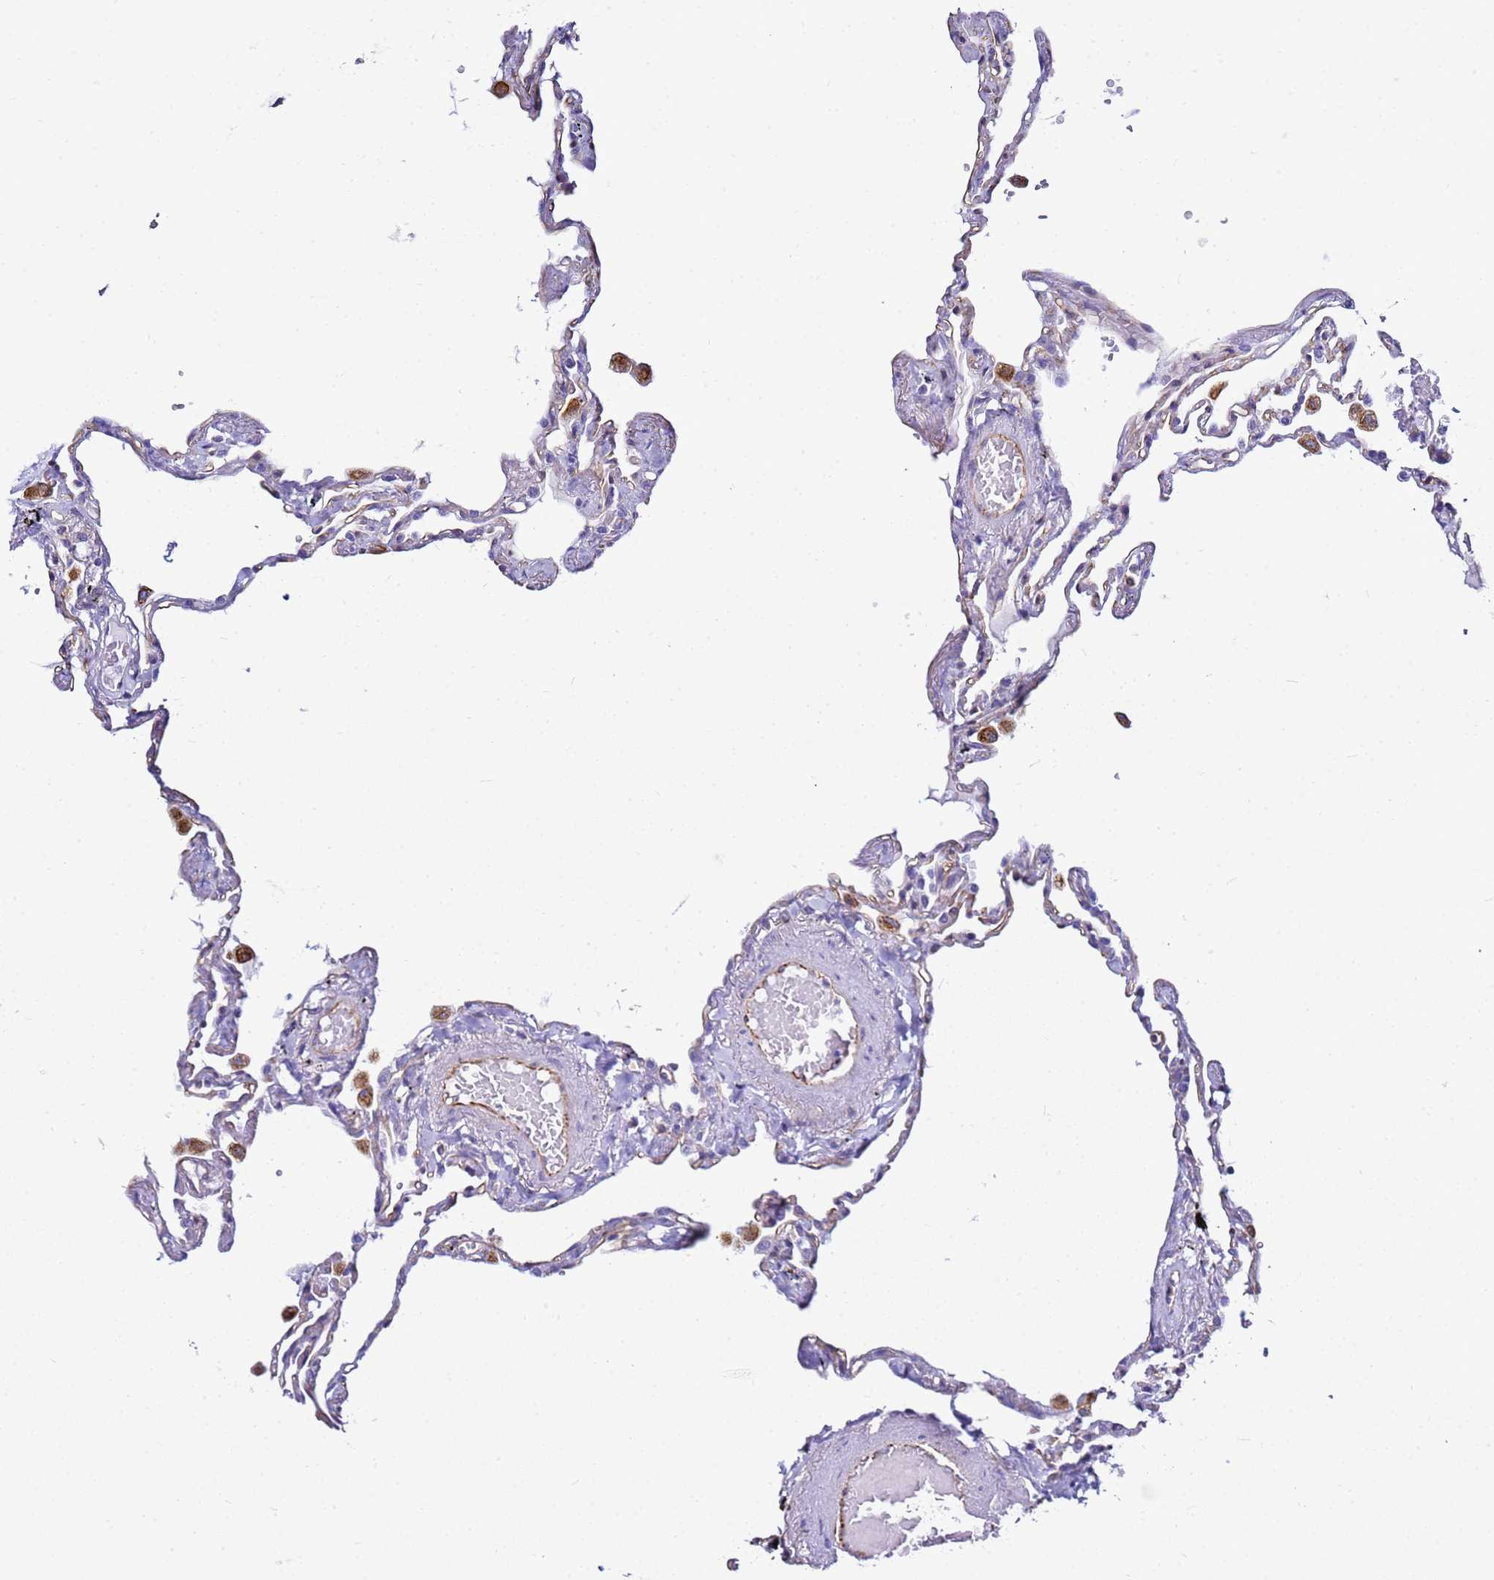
{"staining": {"intensity": "weak", "quantity": "<25%", "location": "cytoplasmic/membranous"}, "tissue": "lung", "cell_type": "Alveolar cells", "image_type": "normal", "snomed": [{"axis": "morphology", "description": "Normal tissue, NOS"}, {"axis": "topography", "description": "Lung"}], "caption": "High power microscopy micrograph of an immunohistochemistry image of benign lung, revealing no significant staining in alveolar cells.", "gene": "UBXN2B", "patient": {"sex": "female", "age": 67}}